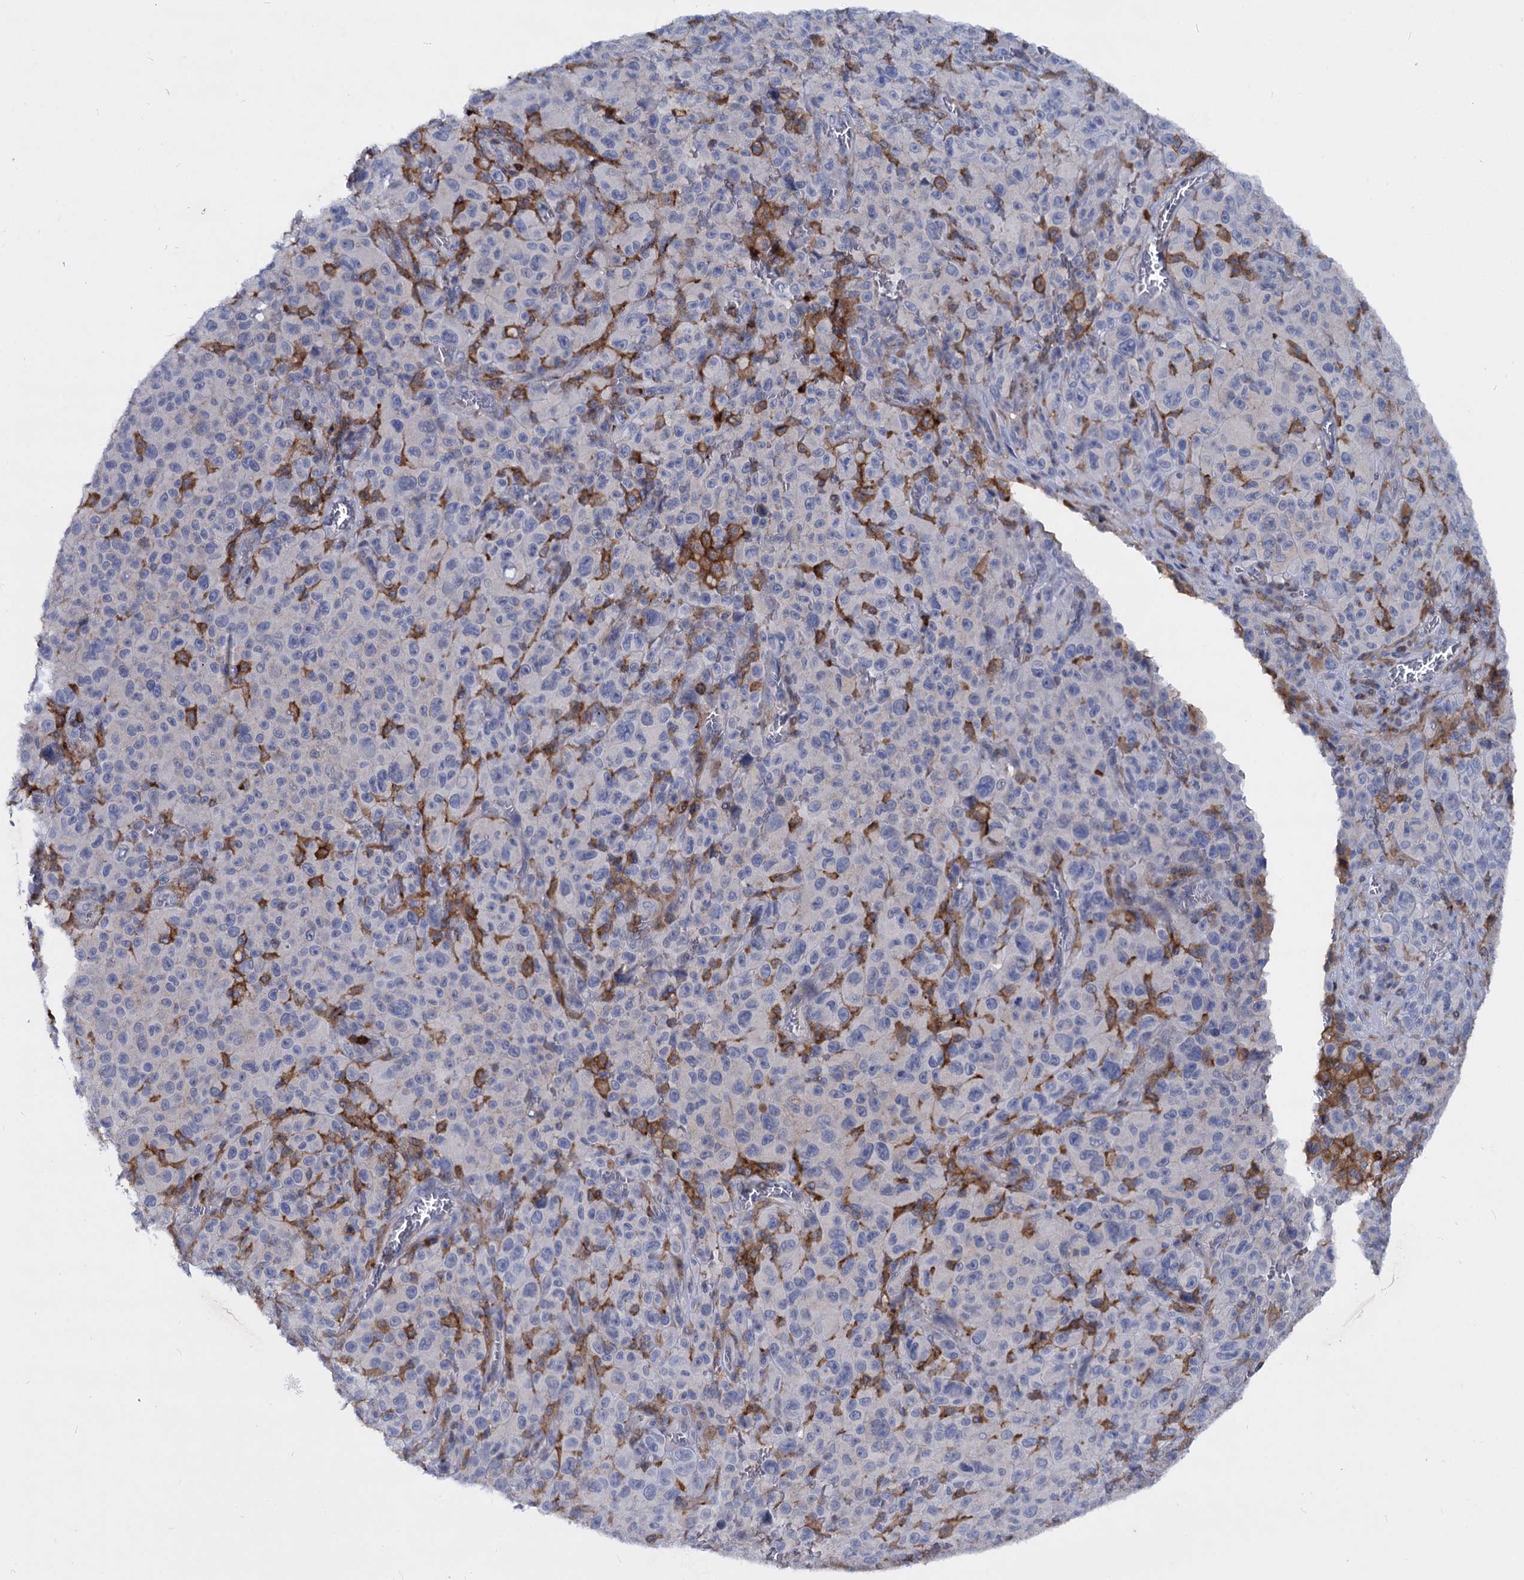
{"staining": {"intensity": "negative", "quantity": "none", "location": "none"}, "tissue": "melanoma", "cell_type": "Tumor cells", "image_type": "cancer", "snomed": [{"axis": "morphology", "description": "Malignant melanoma, NOS"}, {"axis": "topography", "description": "Skin"}], "caption": "Tumor cells are negative for protein expression in human melanoma.", "gene": "RHOG", "patient": {"sex": "female", "age": 82}}